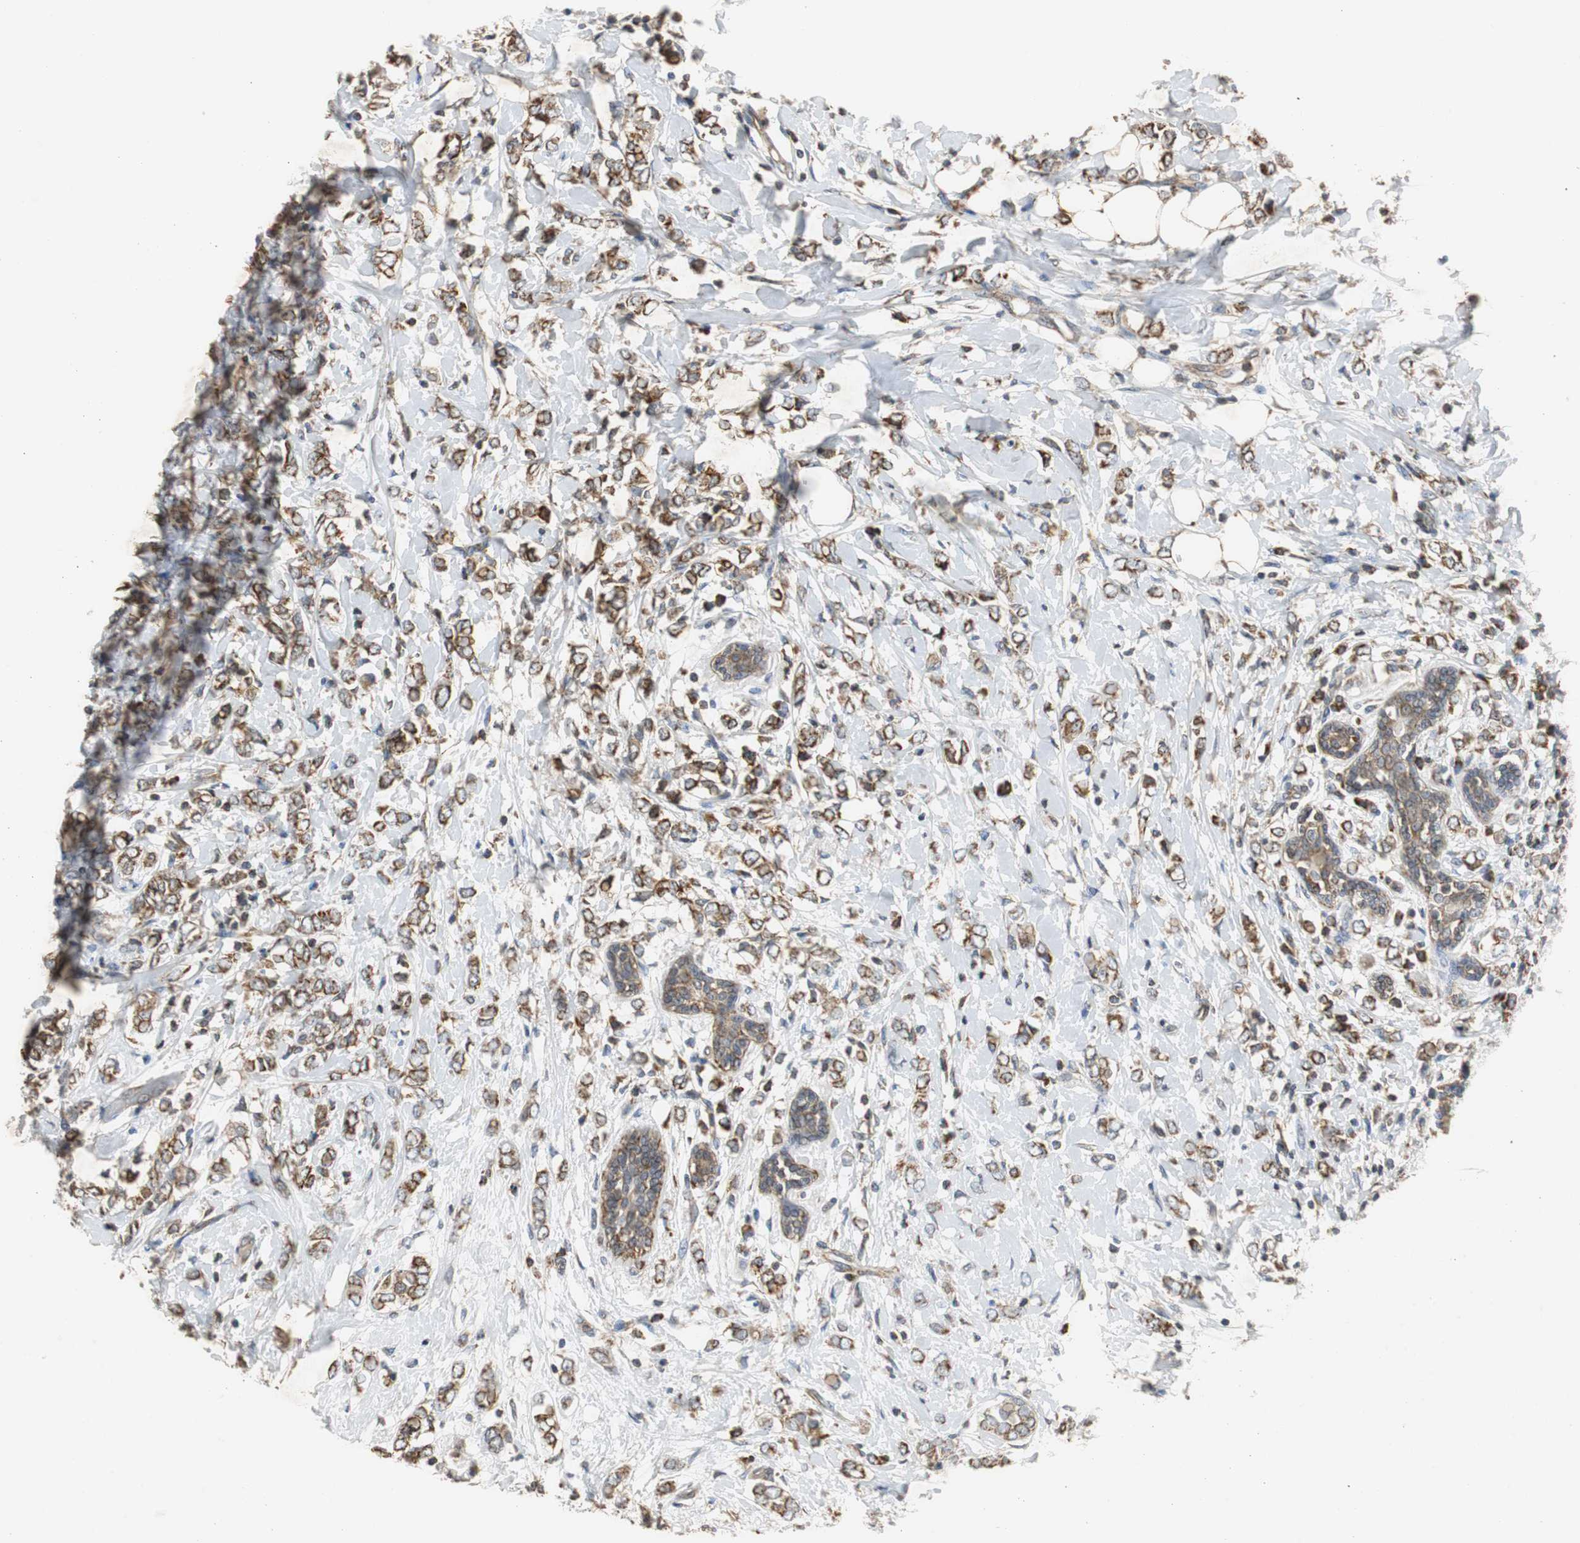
{"staining": {"intensity": "weak", "quantity": ">75%", "location": "cytoplasmic/membranous"}, "tissue": "breast cancer", "cell_type": "Tumor cells", "image_type": "cancer", "snomed": [{"axis": "morphology", "description": "Normal tissue, NOS"}, {"axis": "morphology", "description": "Lobular carcinoma"}, {"axis": "topography", "description": "Breast"}], "caption": "DAB immunohistochemical staining of human breast cancer (lobular carcinoma) demonstrates weak cytoplasmic/membranous protein positivity in about >75% of tumor cells.", "gene": "NNT", "patient": {"sex": "female", "age": 47}}